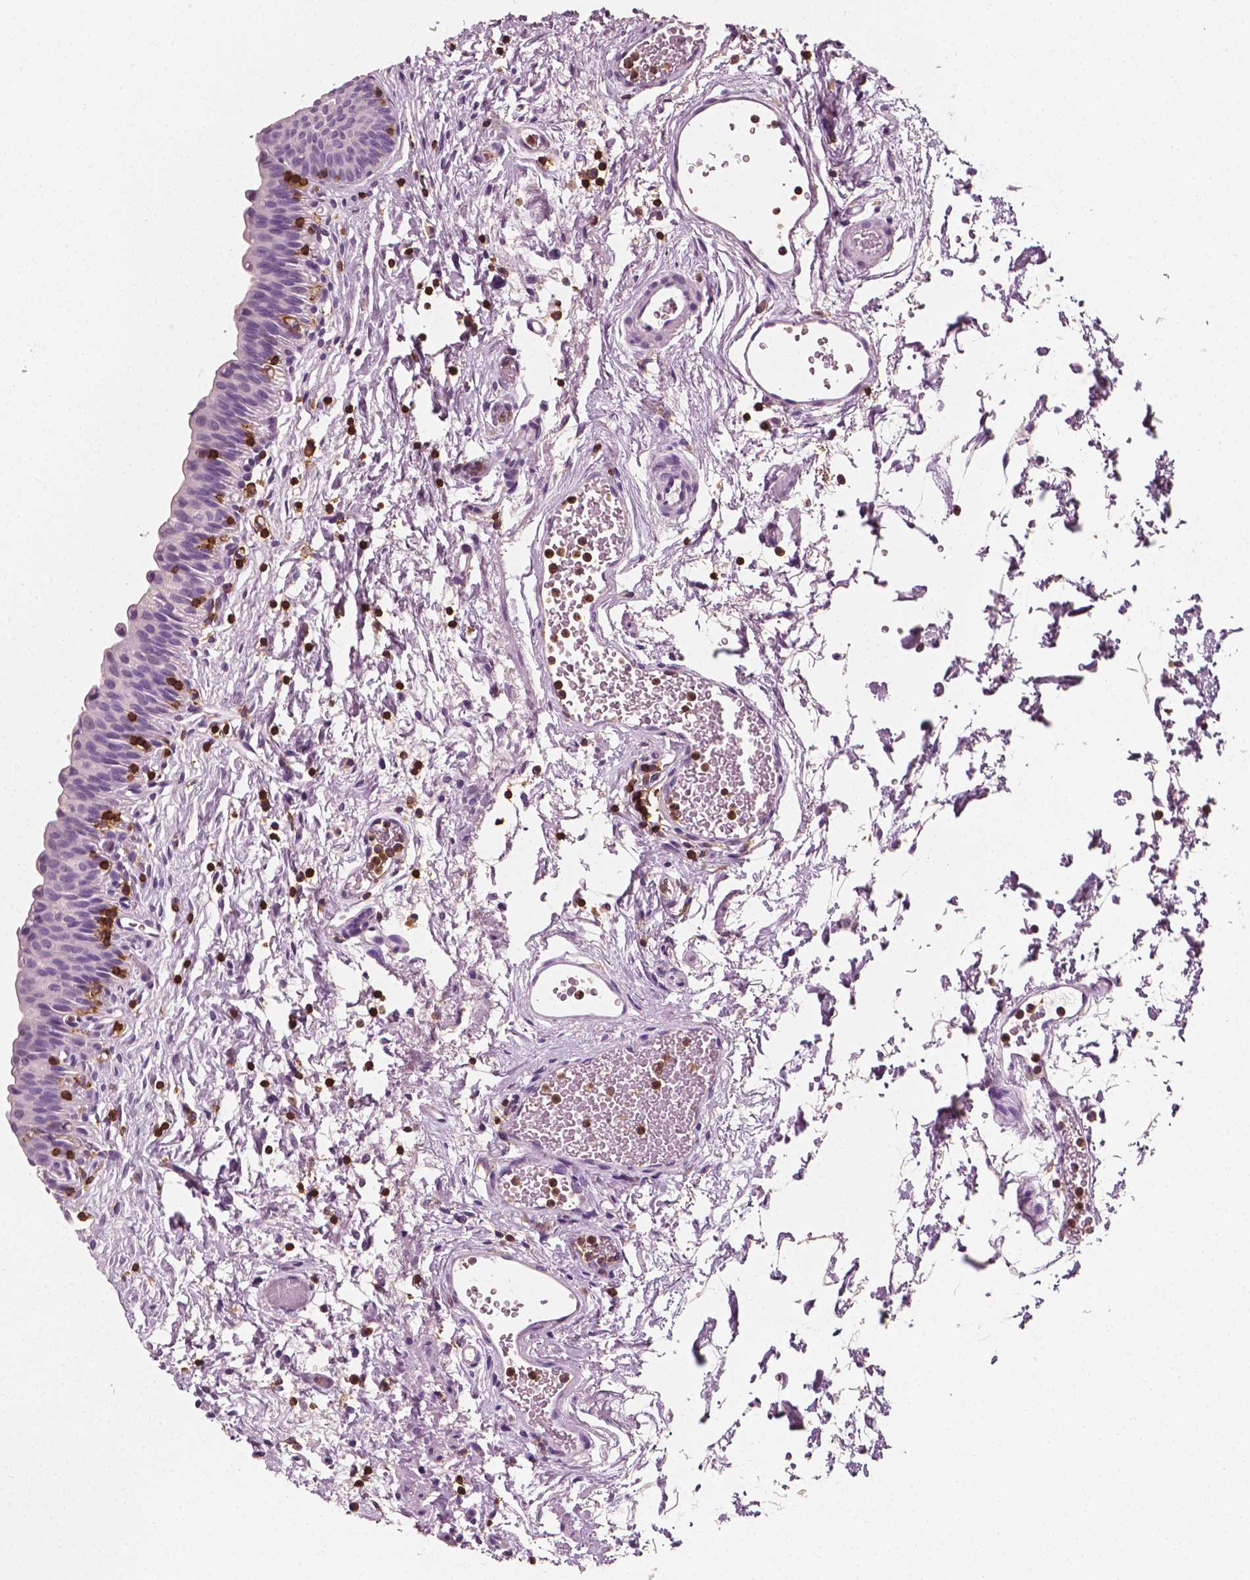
{"staining": {"intensity": "negative", "quantity": "none", "location": "none"}, "tissue": "urinary bladder", "cell_type": "Urothelial cells", "image_type": "normal", "snomed": [{"axis": "morphology", "description": "Normal tissue, NOS"}, {"axis": "topography", "description": "Urinary bladder"}], "caption": "DAB immunohistochemical staining of unremarkable human urinary bladder demonstrates no significant expression in urothelial cells. (Stains: DAB immunohistochemistry with hematoxylin counter stain, Microscopy: brightfield microscopy at high magnification).", "gene": "PTPRC", "patient": {"sex": "male", "age": 56}}